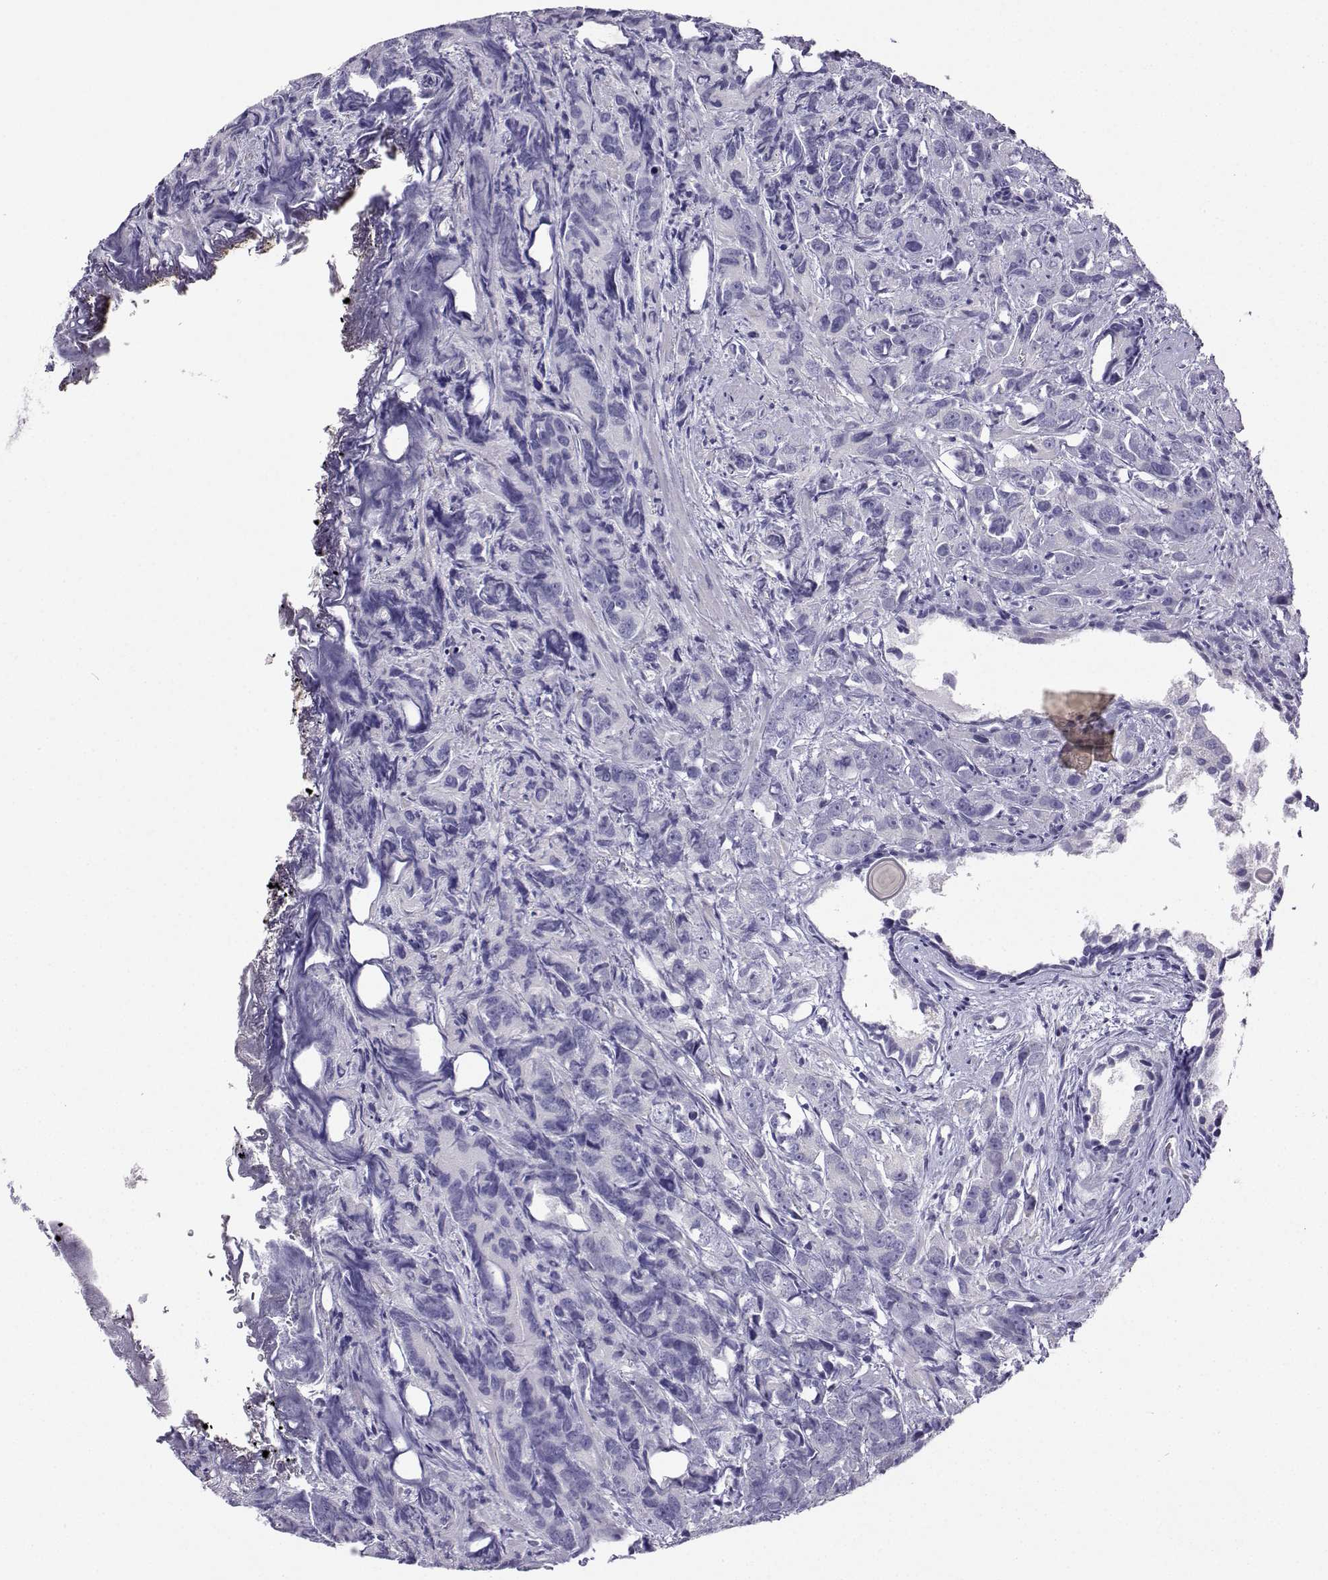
{"staining": {"intensity": "negative", "quantity": "none", "location": "none"}, "tissue": "prostate cancer", "cell_type": "Tumor cells", "image_type": "cancer", "snomed": [{"axis": "morphology", "description": "Adenocarcinoma, High grade"}, {"axis": "topography", "description": "Prostate"}], "caption": "IHC photomicrograph of human prostate high-grade adenocarcinoma stained for a protein (brown), which shows no staining in tumor cells.", "gene": "FBXO24", "patient": {"sex": "male", "age": 90}}